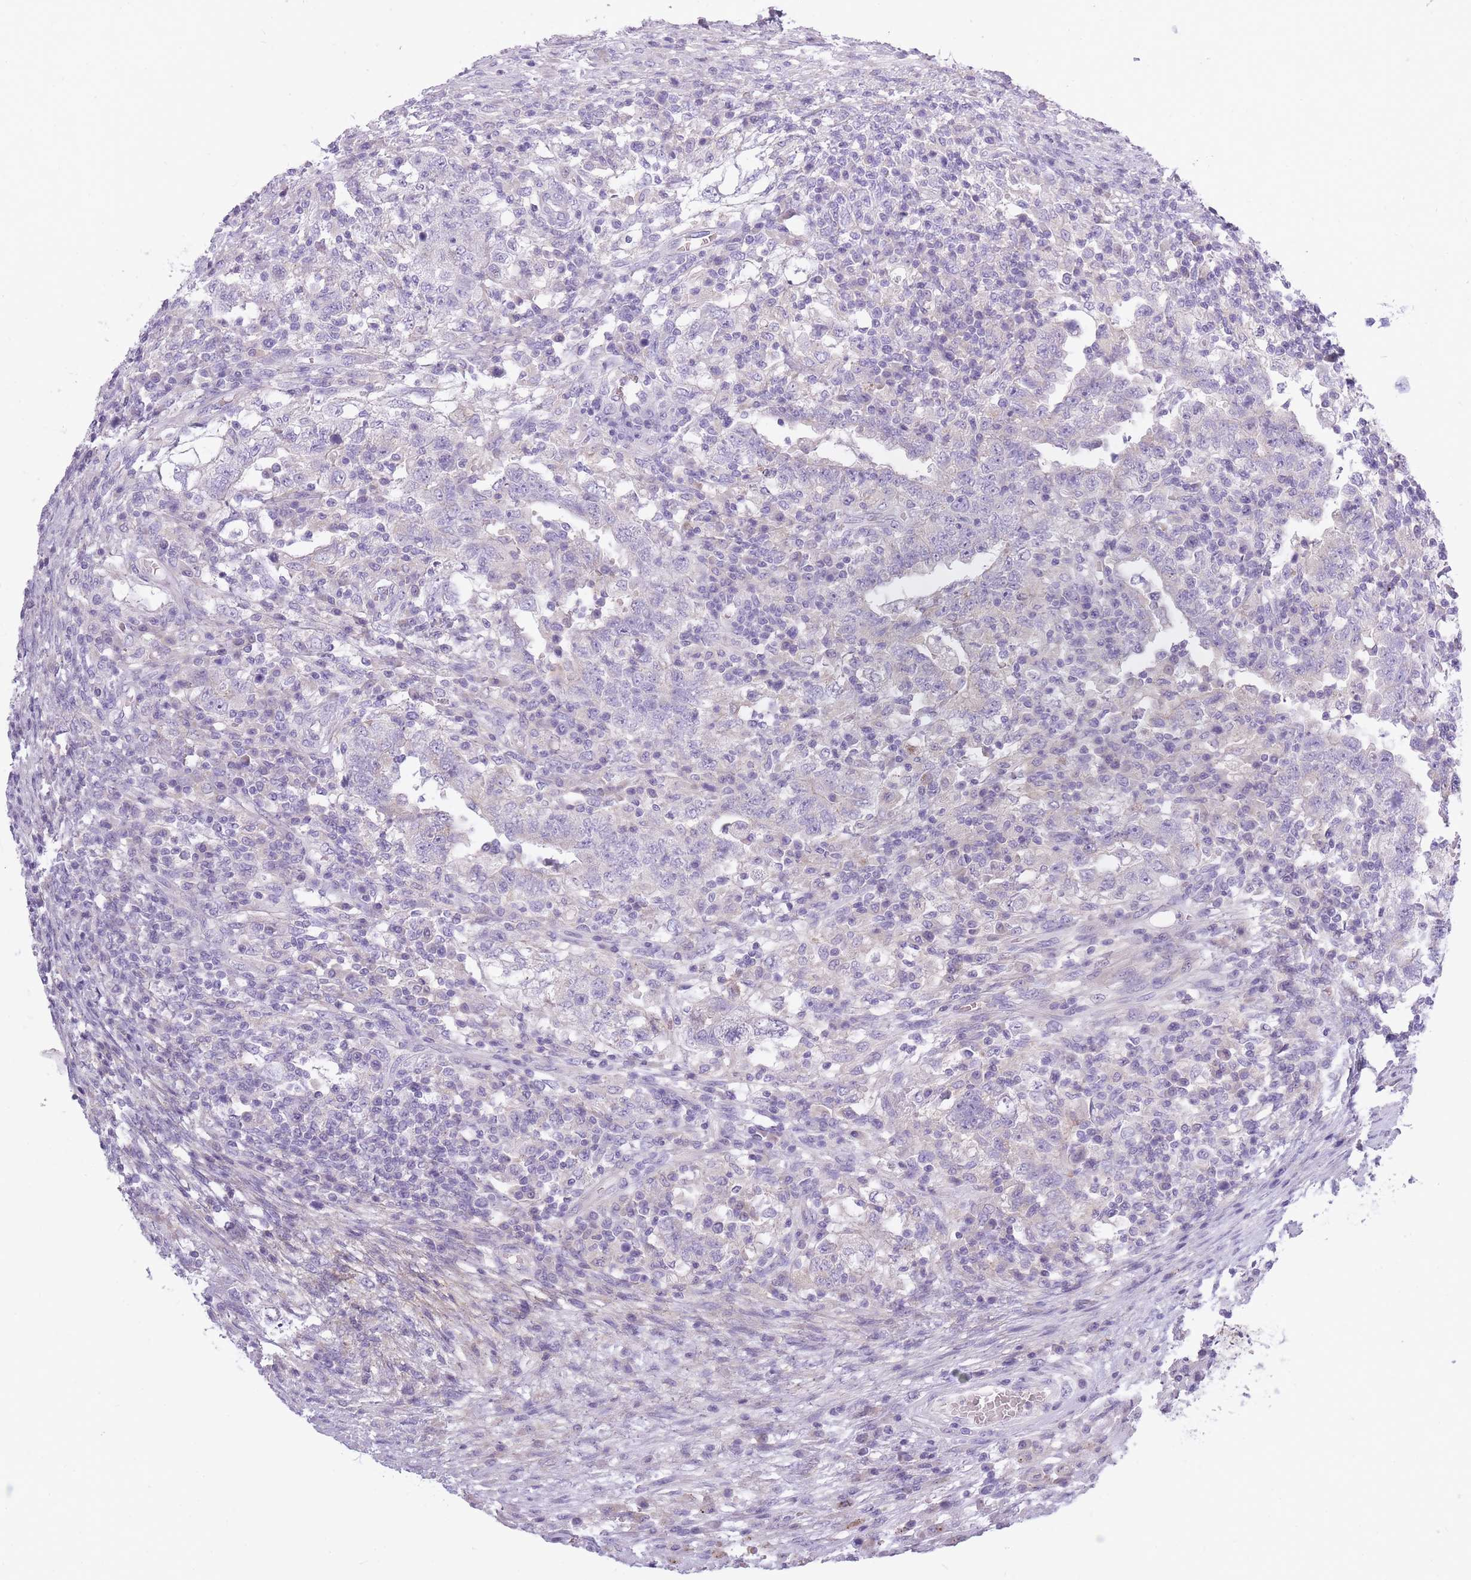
{"staining": {"intensity": "negative", "quantity": "none", "location": "none"}, "tissue": "testis cancer", "cell_type": "Tumor cells", "image_type": "cancer", "snomed": [{"axis": "morphology", "description": "Carcinoma, Embryonal, NOS"}, {"axis": "topography", "description": "Testis"}], "caption": "An image of testis embryonal carcinoma stained for a protein exhibits no brown staining in tumor cells.", "gene": "AP3M2", "patient": {"sex": "male", "age": 26}}